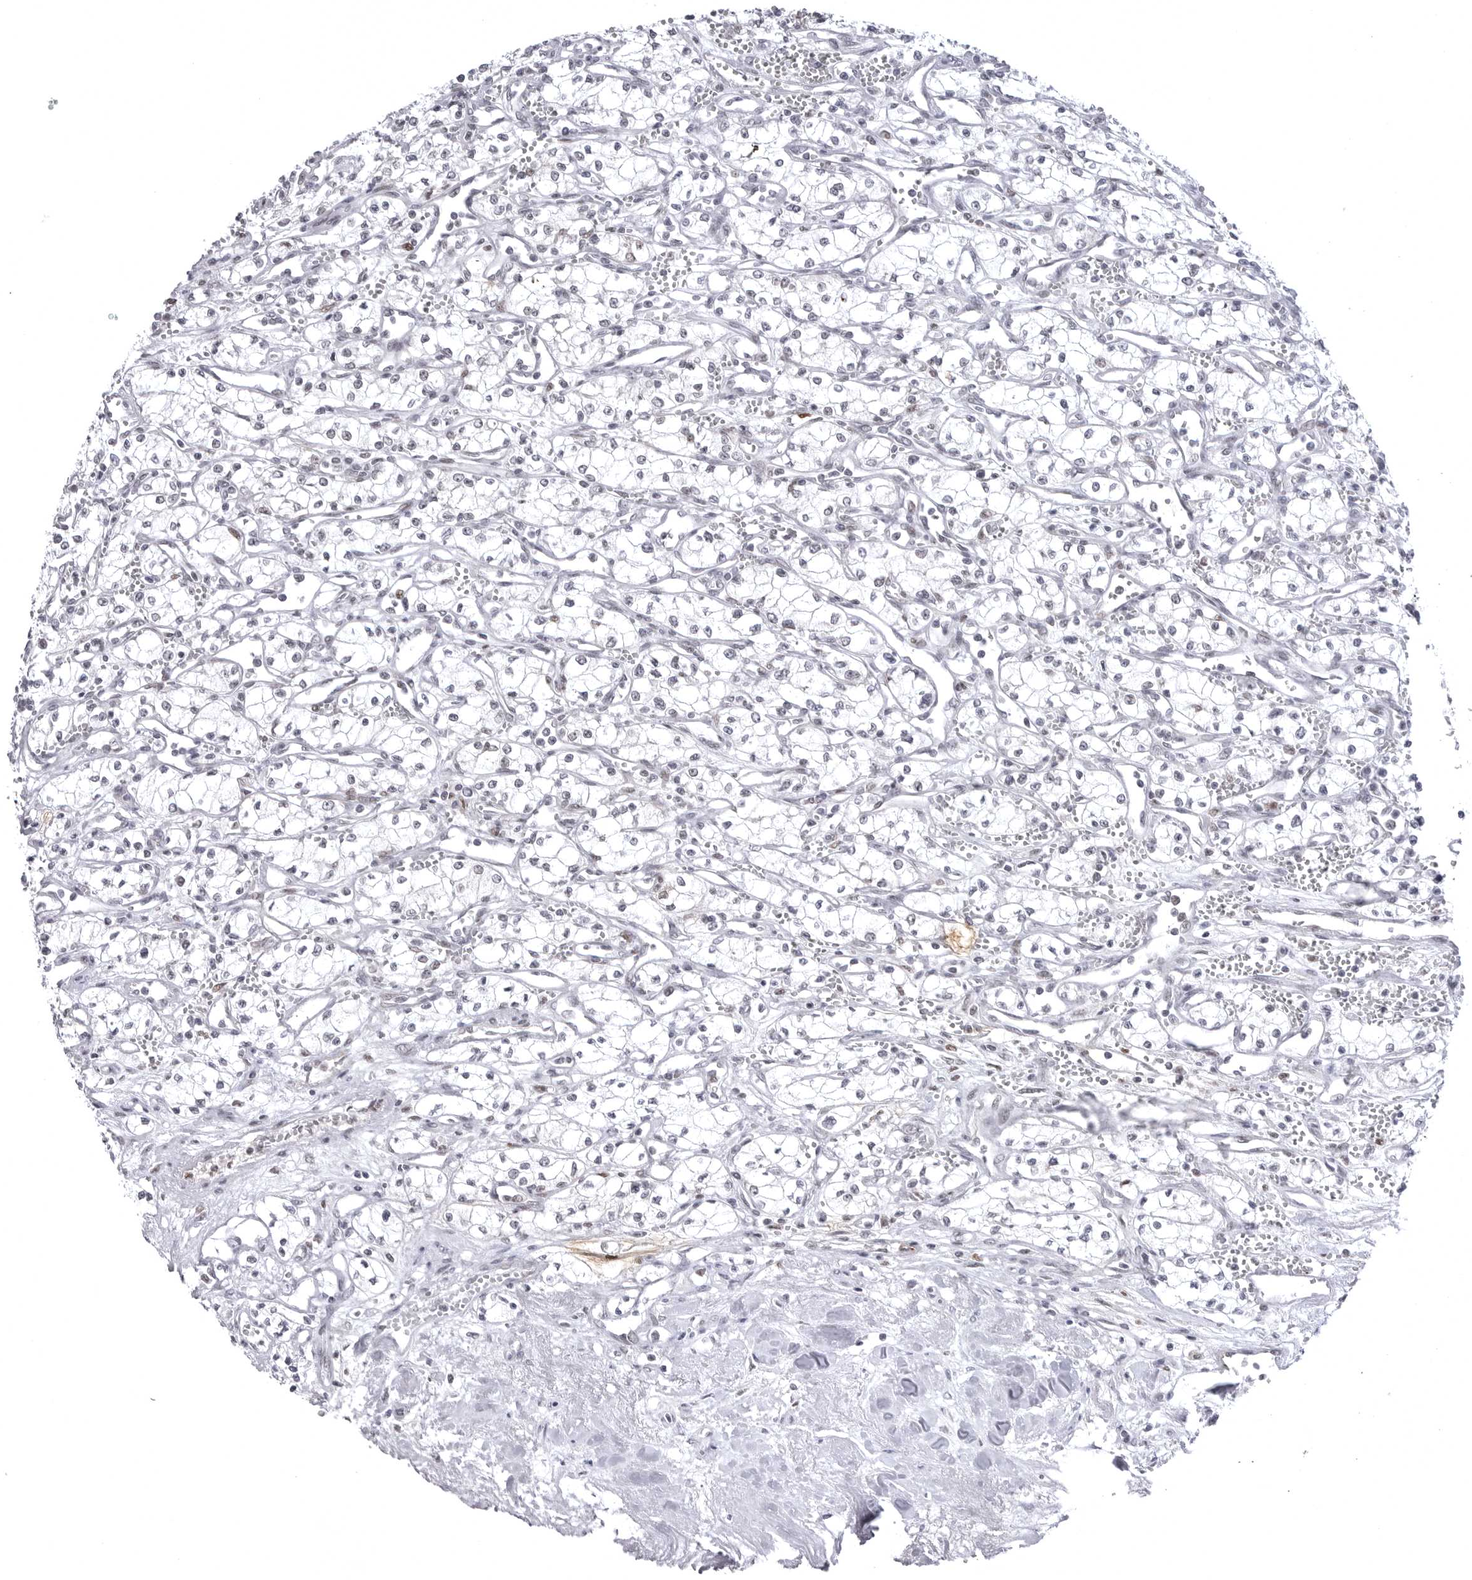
{"staining": {"intensity": "negative", "quantity": "none", "location": "none"}, "tissue": "renal cancer", "cell_type": "Tumor cells", "image_type": "cancer", "snomed": [{"axis": "morphology", "description": "Adenocarcinoma, NOS"}, {"axis": "topography", "description": "Kidney"}], "caption": "Renal adenocarcinoma was stained to show a protein in brown. There is no significant expression in tumor cells.", "gene": "PTK2B", "patient": {"sex": "male", "age": 59}}